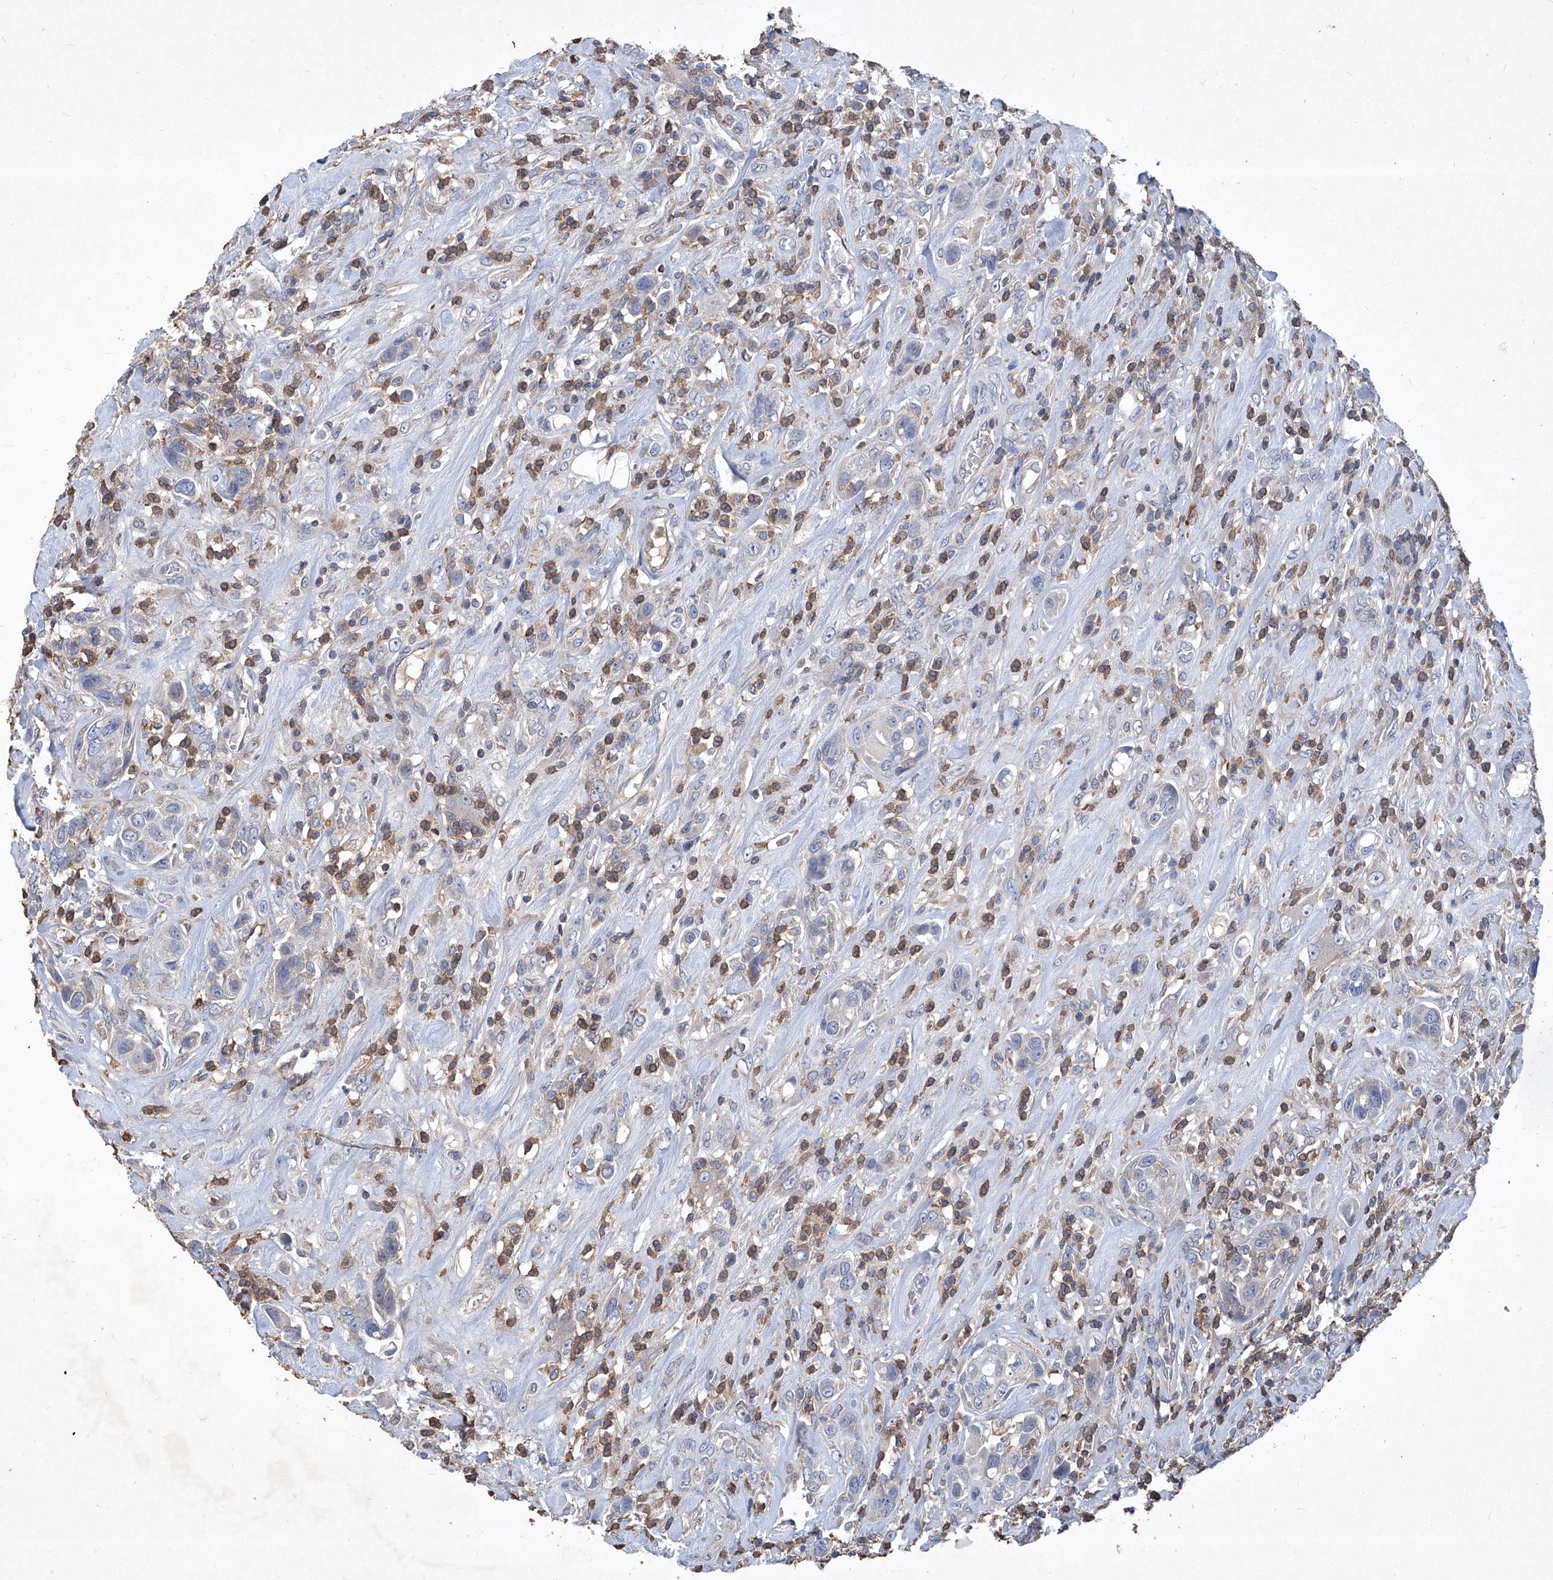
{"staining": {"intensity": "weak", "quantity": "<25%", "location": "cytoplasmic/membranous"}, "tissue": "urothelial cancer", "cell_type": "Tumor cells", "image_type": "cancer", "snomed": [{"axis": "morphology", "description": "Urothelial carcinoma, High grade"}, {"axis": "topography", "description": "Urinary bladder"}], "caption": "High power microscopy photomicrograph of an immunohistochemistry (IHC) image of high-grade urothelial carcinoma, revealing no significant positivity in tumor cells. (DAB immunohistochemistry (IHC) visualized using brightfield microscopy, high magnification).", "gene": "EPHA8", "patient": {"sex": "male", "age": 50}}